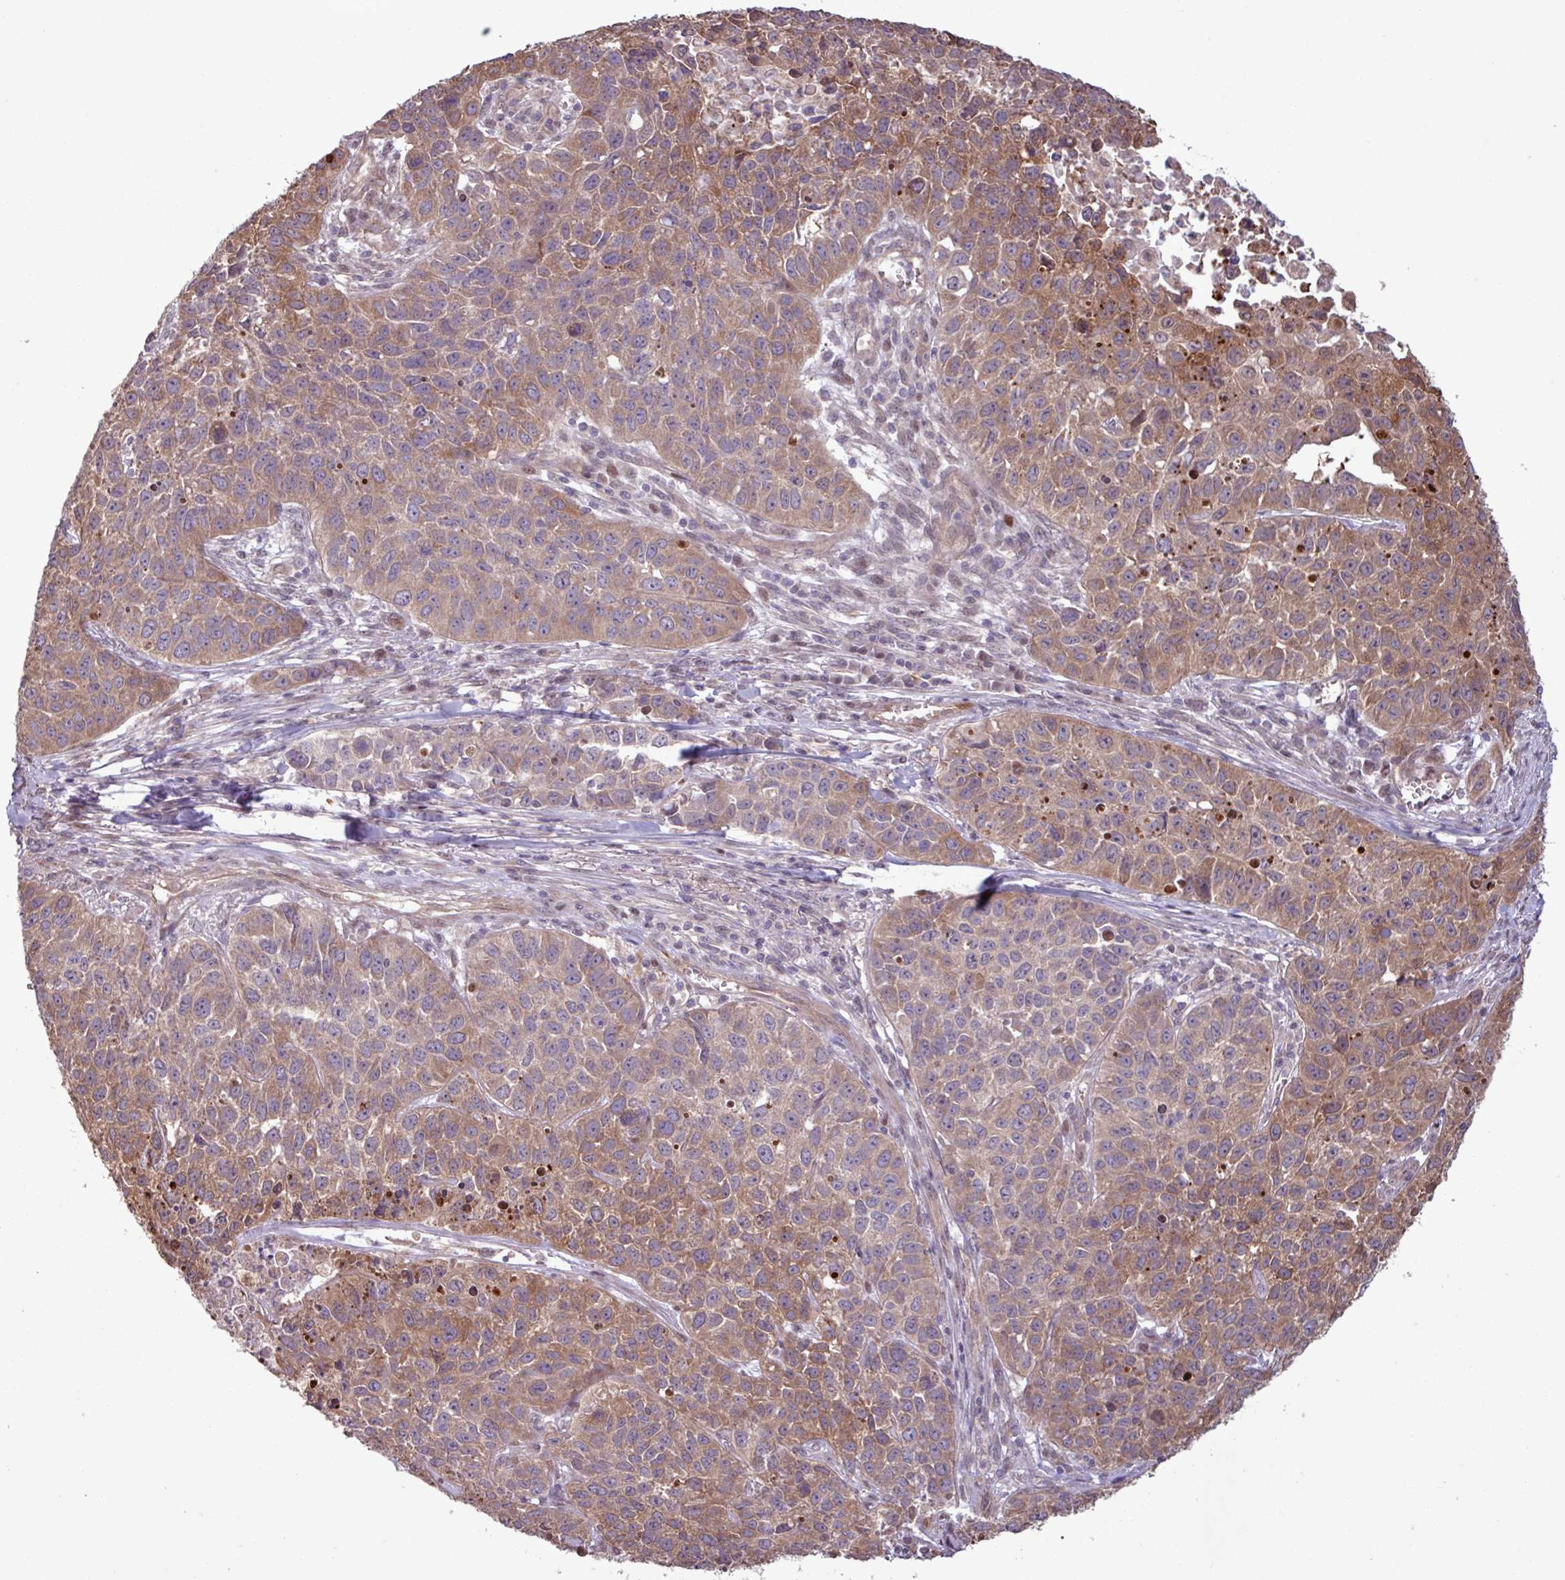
{"staining": {"intensity": "moderate", "quantity": ">75%", "location": "cytoplasmic/membranous"}, "tissue": "lung cancer", "cell_type": "Tumor cells", "image_type": "cancer", "snomed": [{"axis": "morphology", "description": "Squamous cell carcinoma, NOS"}, {"axis": "topography", "description": "Lung"}], "caption": "Squamous cell carcinoma (lung) tissue shows moderate cytoplasmic/membranous staining in approximately >75% of tumor cells, visualized by immunohistochemistry.", "gene": "PDPR", "patient": {"sex": "male", "age": 76}}